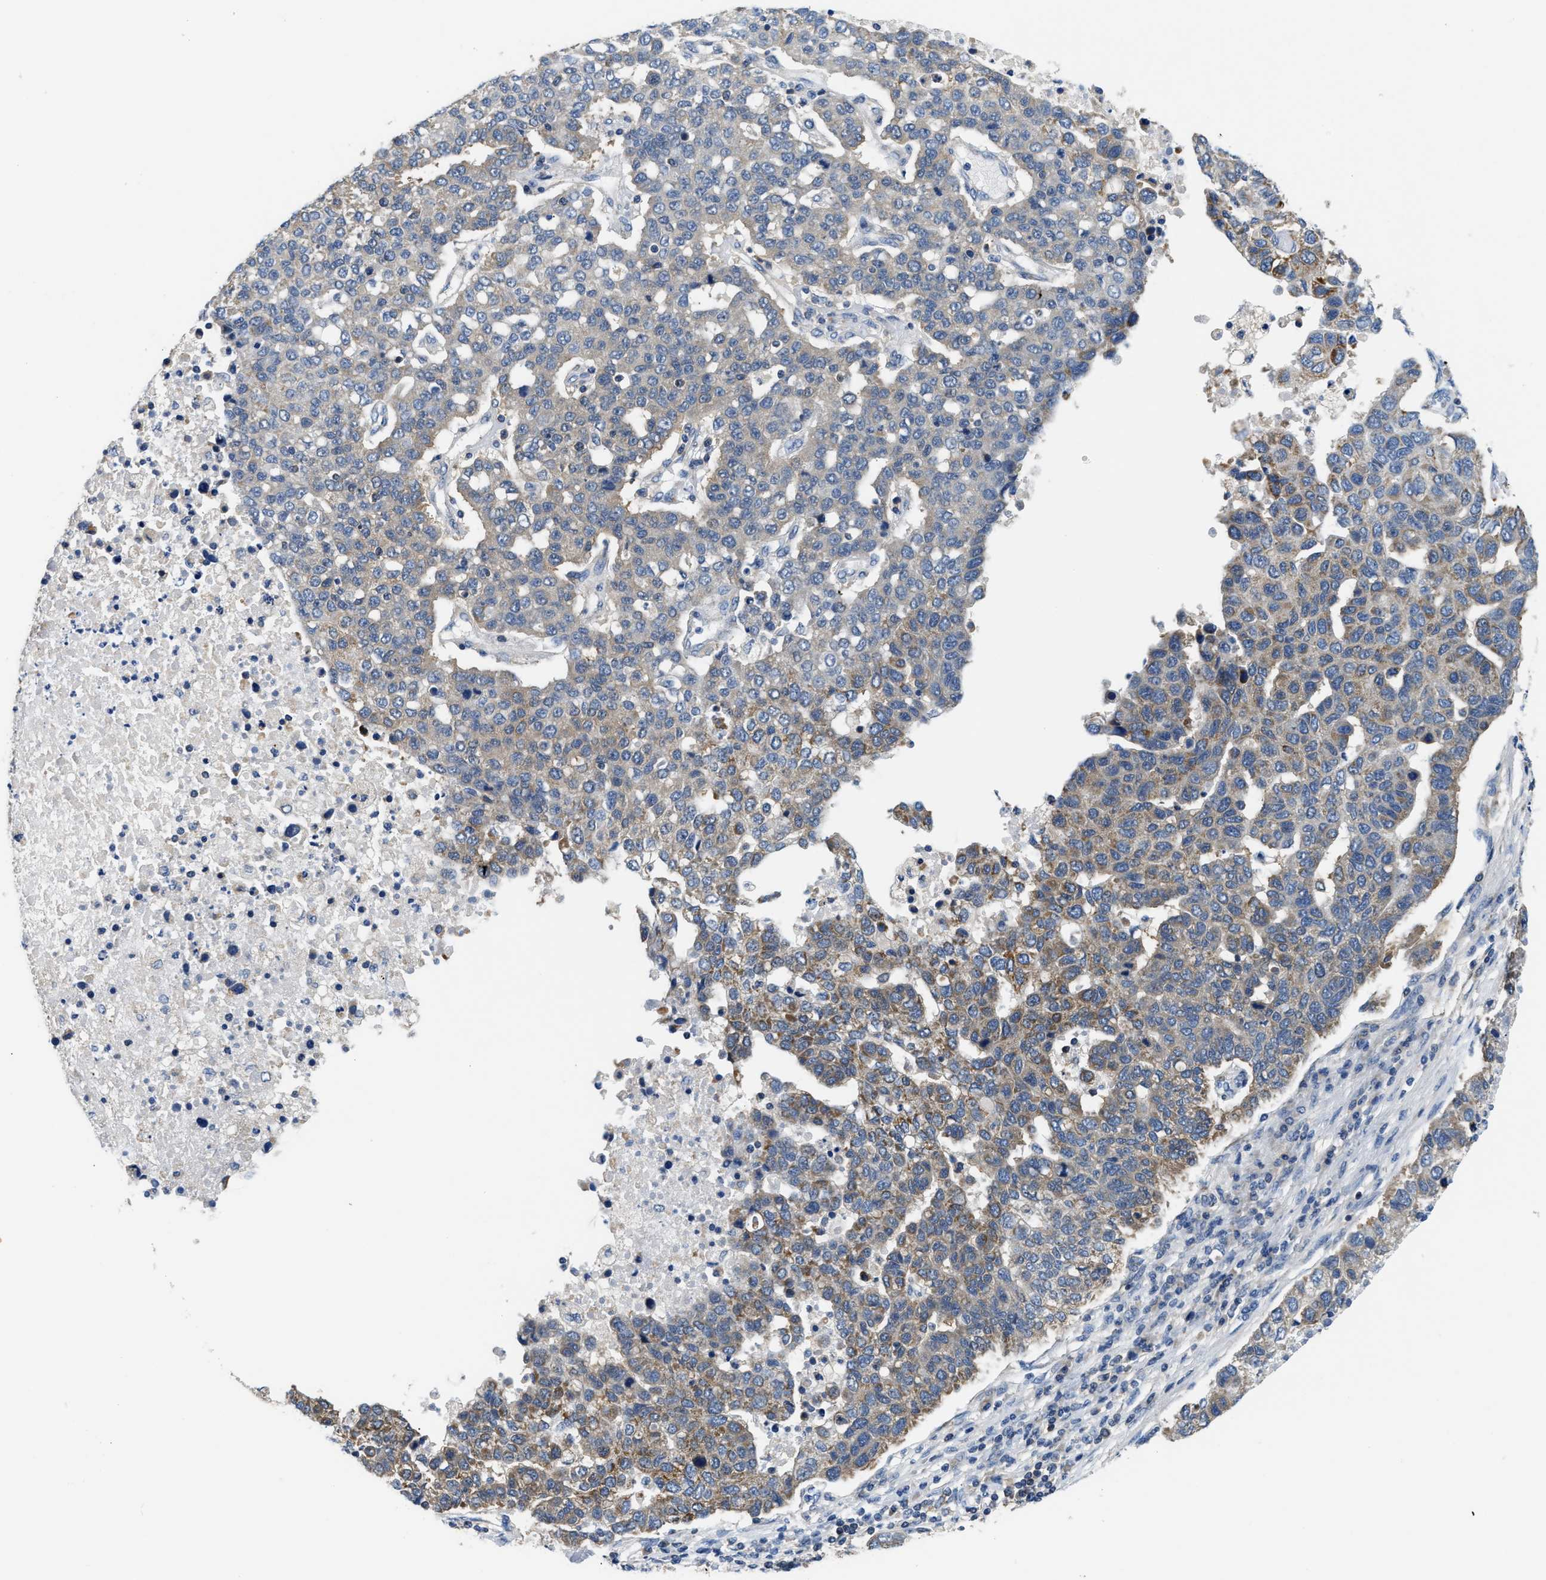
{"staining": {"intensity": "moderate", "quantity": "<25%", "location": "cytoplasmic/membranous"}, "tissue": "pancreatic cancer", "cell_type": "Tumor cells", "image_type": "cancer", "snomed": [{"axis": "morphology", "description": "Adenocarcinoma, NOS"}, {"axis": "topography", "description": "Pancreas"}], "caption": "Pancreatic cancer stained with a brown dye displays moderate cytoplasmic/membranous positive positivity in about <25% of tumor cells.", "gene": "CCM2", "patient": {"sex": "female", "age": 61}}